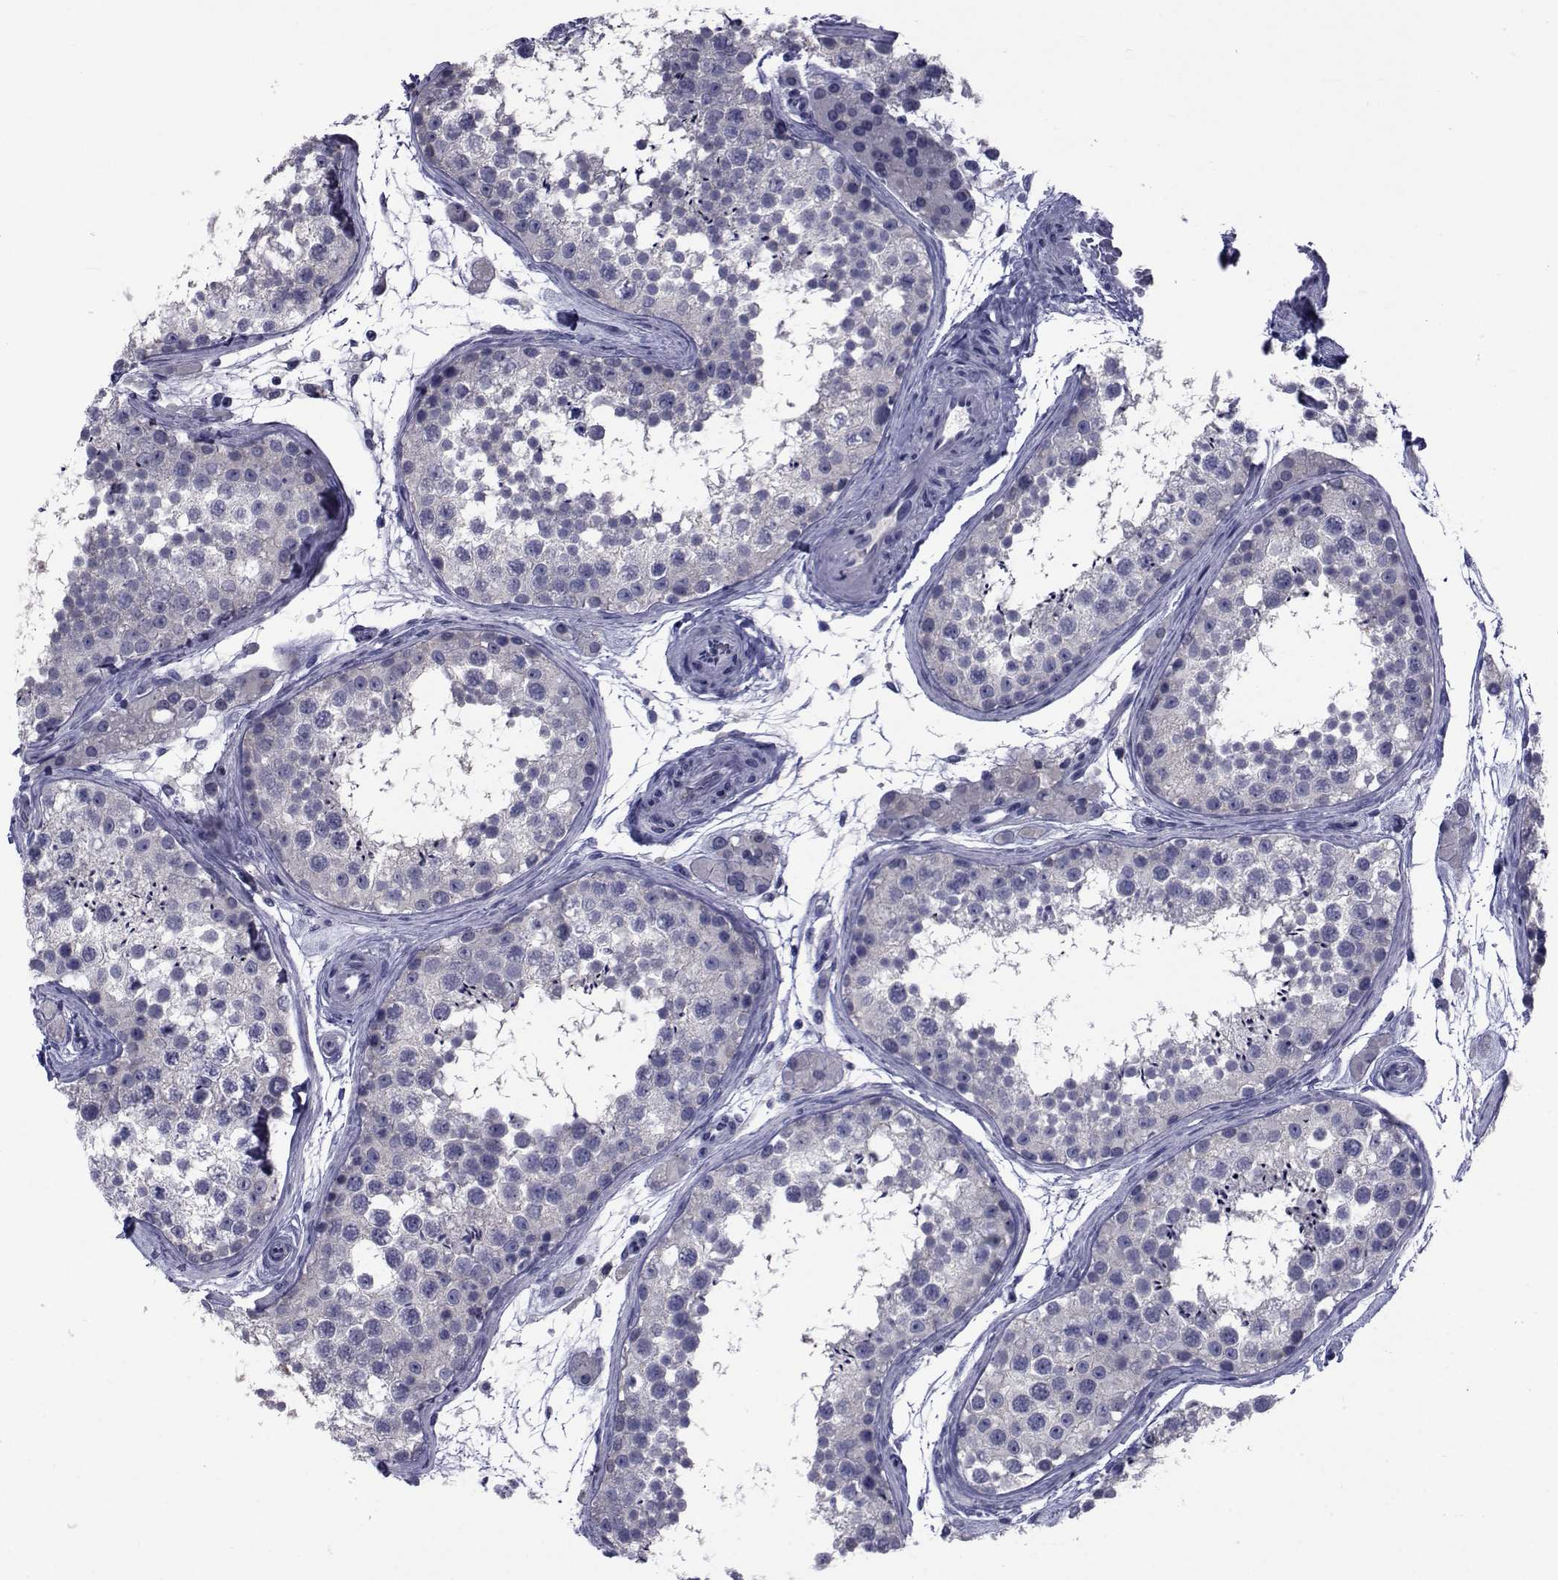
{"staining": {"intensity": "negative", "quantity": "none", "location": "none"}, "tissue": "testis", "cell_type": "Cells in seminiferous ducts", "image_type": "normal", "snomed": [{"axis": "morphology", "description": "Normal tissue, NOS"}, {"axis": "topography", "description": "Testis"}], "caption": "High power microscopy micrograph of an immunohistochemistry photomicrograph of benign testis, revealing no significant positivity in cells in seminiferous ducts. The staining is performed using DAB brown chromogen with nuclei counter-stained in using hematoxylin.", "gene": "SEMA5B", "patient": {"sex": "male", "age": 41}}